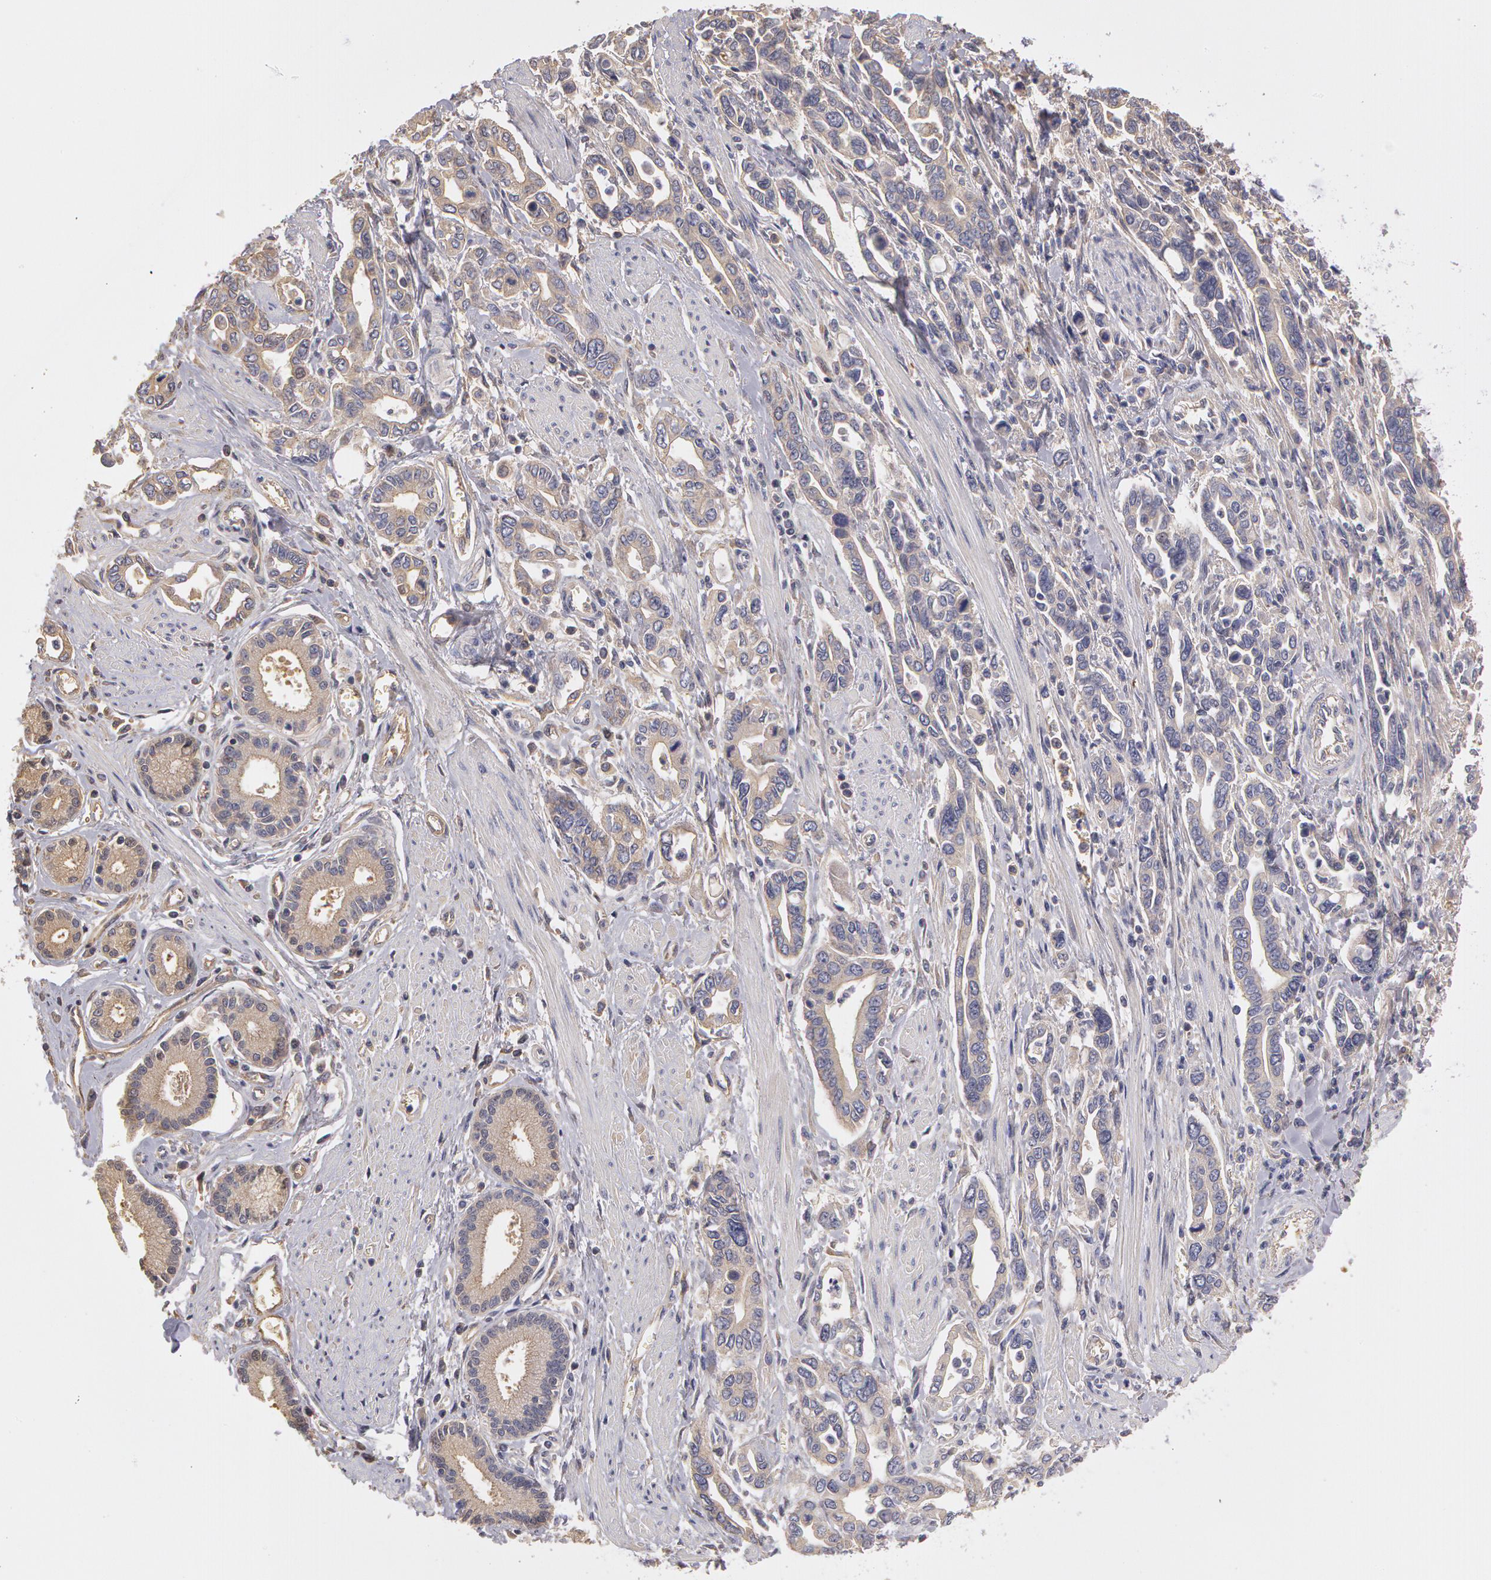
{"staining": {"intensity": "negative", "quantity": "none", "location": "none"}, "tissue": "pancreatic cancer", "cell_type": "Tumor cells", "image_type": "cancer", "snomed": [{"axis": "morphology", "description": "Adenocarcinoma, NOS"}, {"axis": "topography", "description": "Pancreas"}], "caption": "Immunohistochemistry image of pancreatic adenocarcinoma stained for a protein (brown), which reveals no positivity in tumor cells.", "gene": "C1R", "patient": {"sex": "female", "age": 57}}